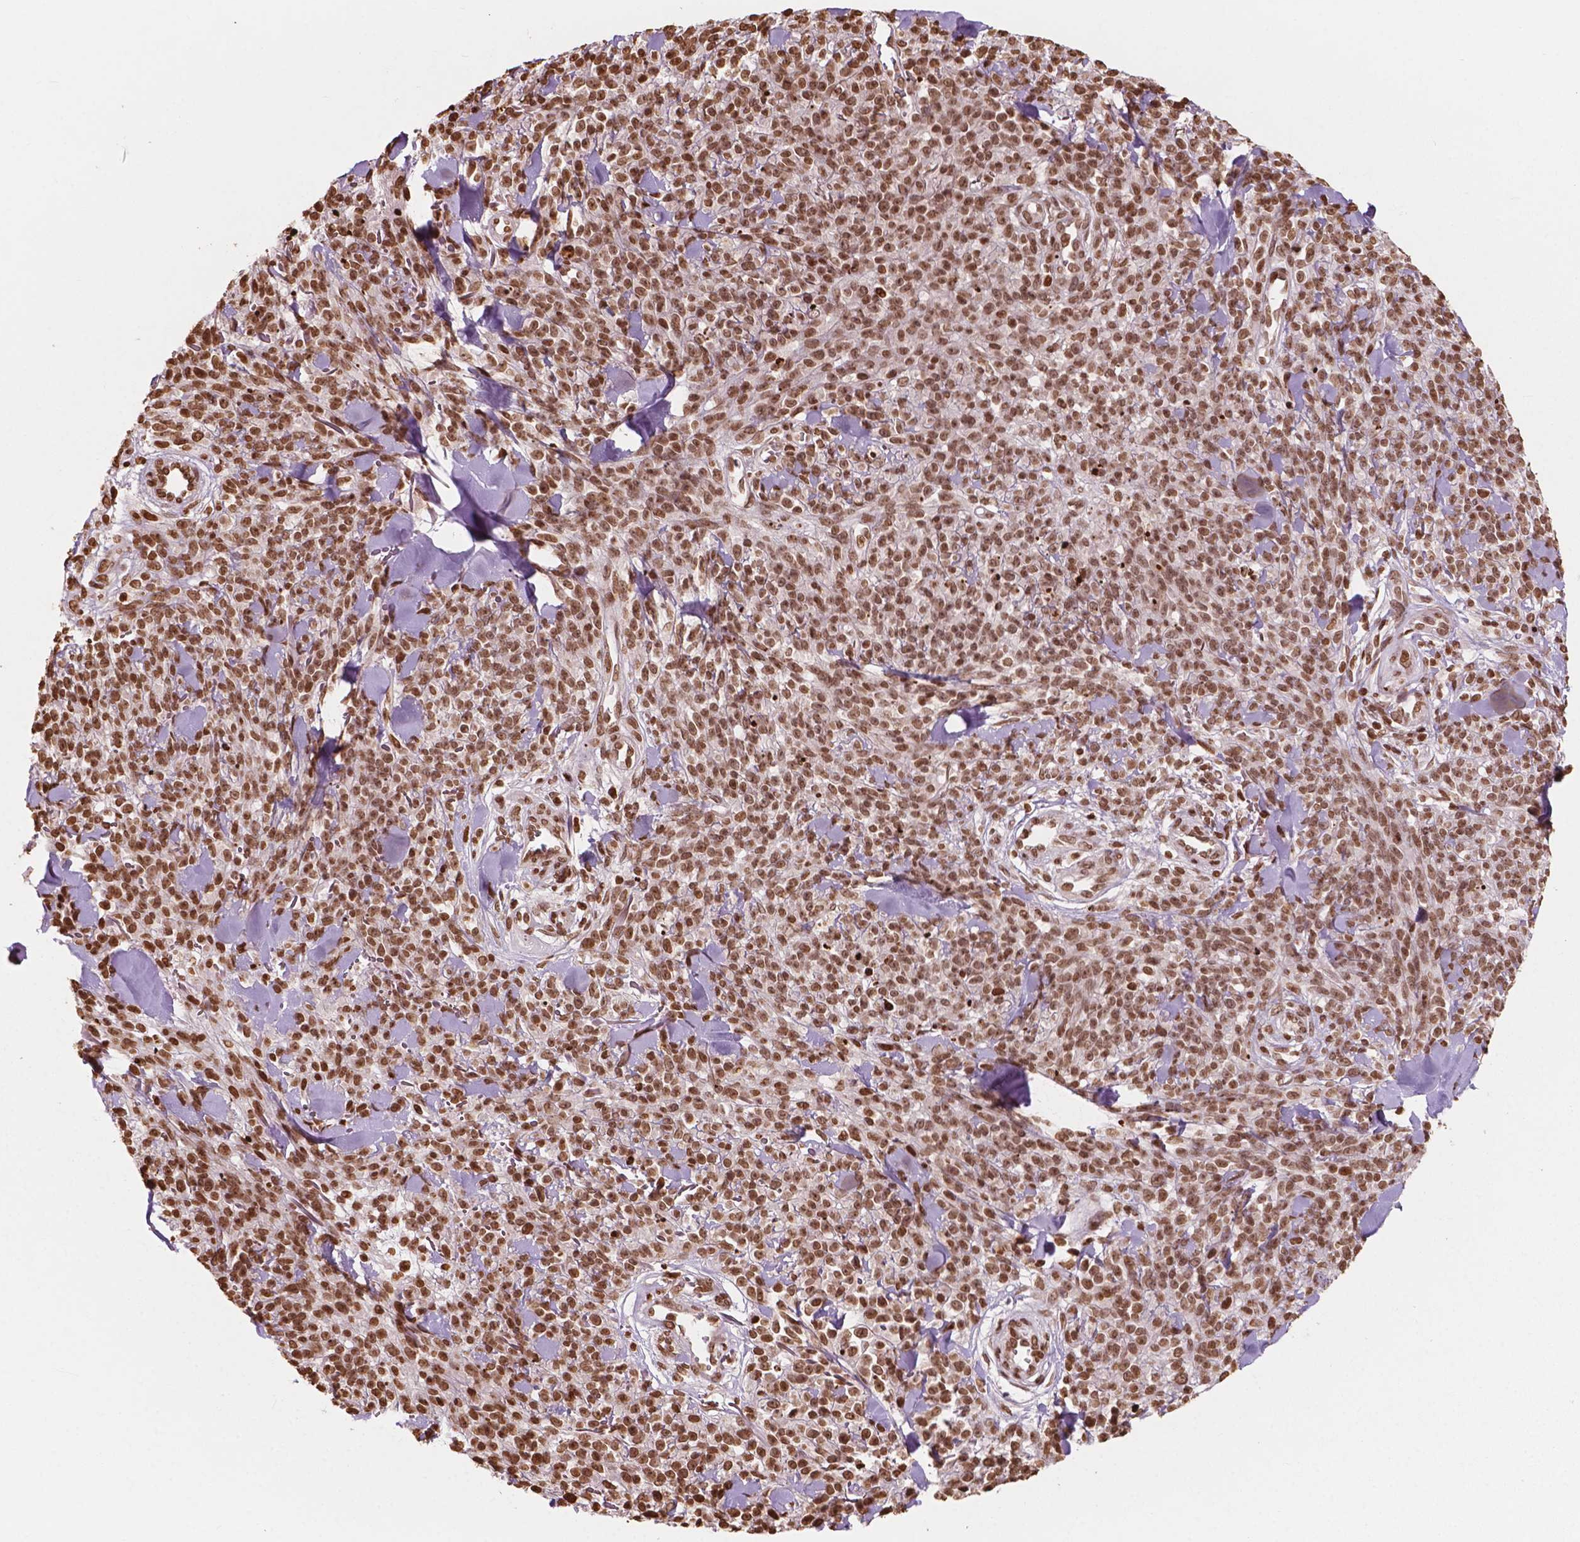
{"staining": {"intensity": "moderate", "quantity": ">75%", "location": "nuclear"}, "tissue": "melanoma", "cell_type": "Tumor cells", "image_type": "cancer", "snomed": [{"axis": "morphology", "description": "Malignant melanoma, NOS"}, {"axis": "topography", "description": "Skin"}, {"axis": "topography", "description": "Skin of trunk"}], "caption": "Protein expression analysis of human melanoma reveals moderate nuclear expression in approximately >75% of tumor cells.", "gene": "H3C7", "patient": {"sex": "male", "age": 74}}